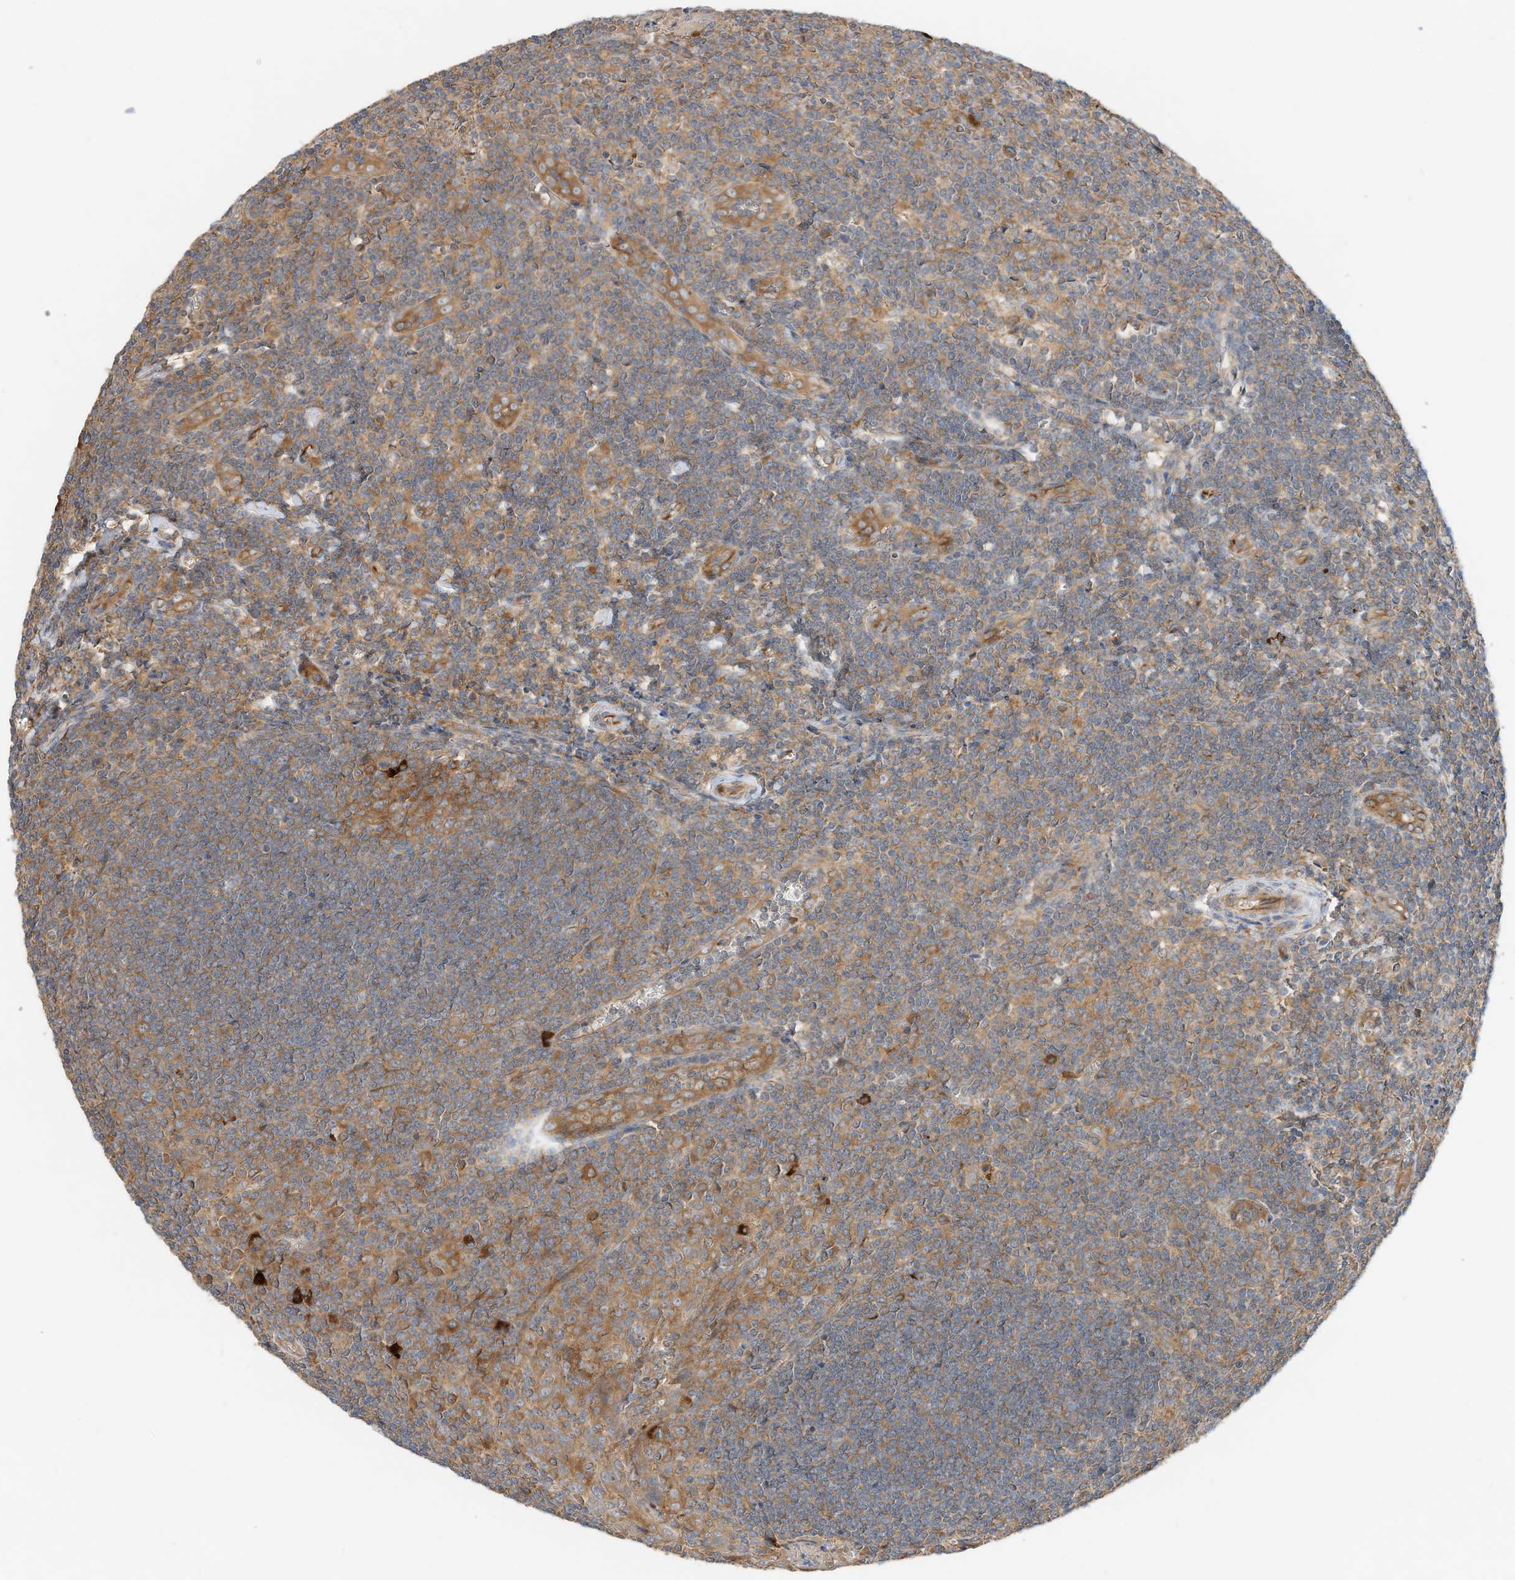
{"staining": {"intensity": "moderate", "quantity": ">75%", "location": "cytoplasmic/membranous"}, "tissue": "tonsil", "cell_type": "Germinal center cells", "image_type": "normal", "snomed": [{"axis": "morphology", "description": "Normal tissue, NOS"}, {"axis": "topography", "description": "Tonsil"}], "caption": "About >75% of germinal center cells in normal tonsil show moderate cytoplasmic/membranous protein positivity as visualized by brown immunohistochemical staining.", "gene": "CPAMD8", "patient": {"sex": "male", "age": 27}}